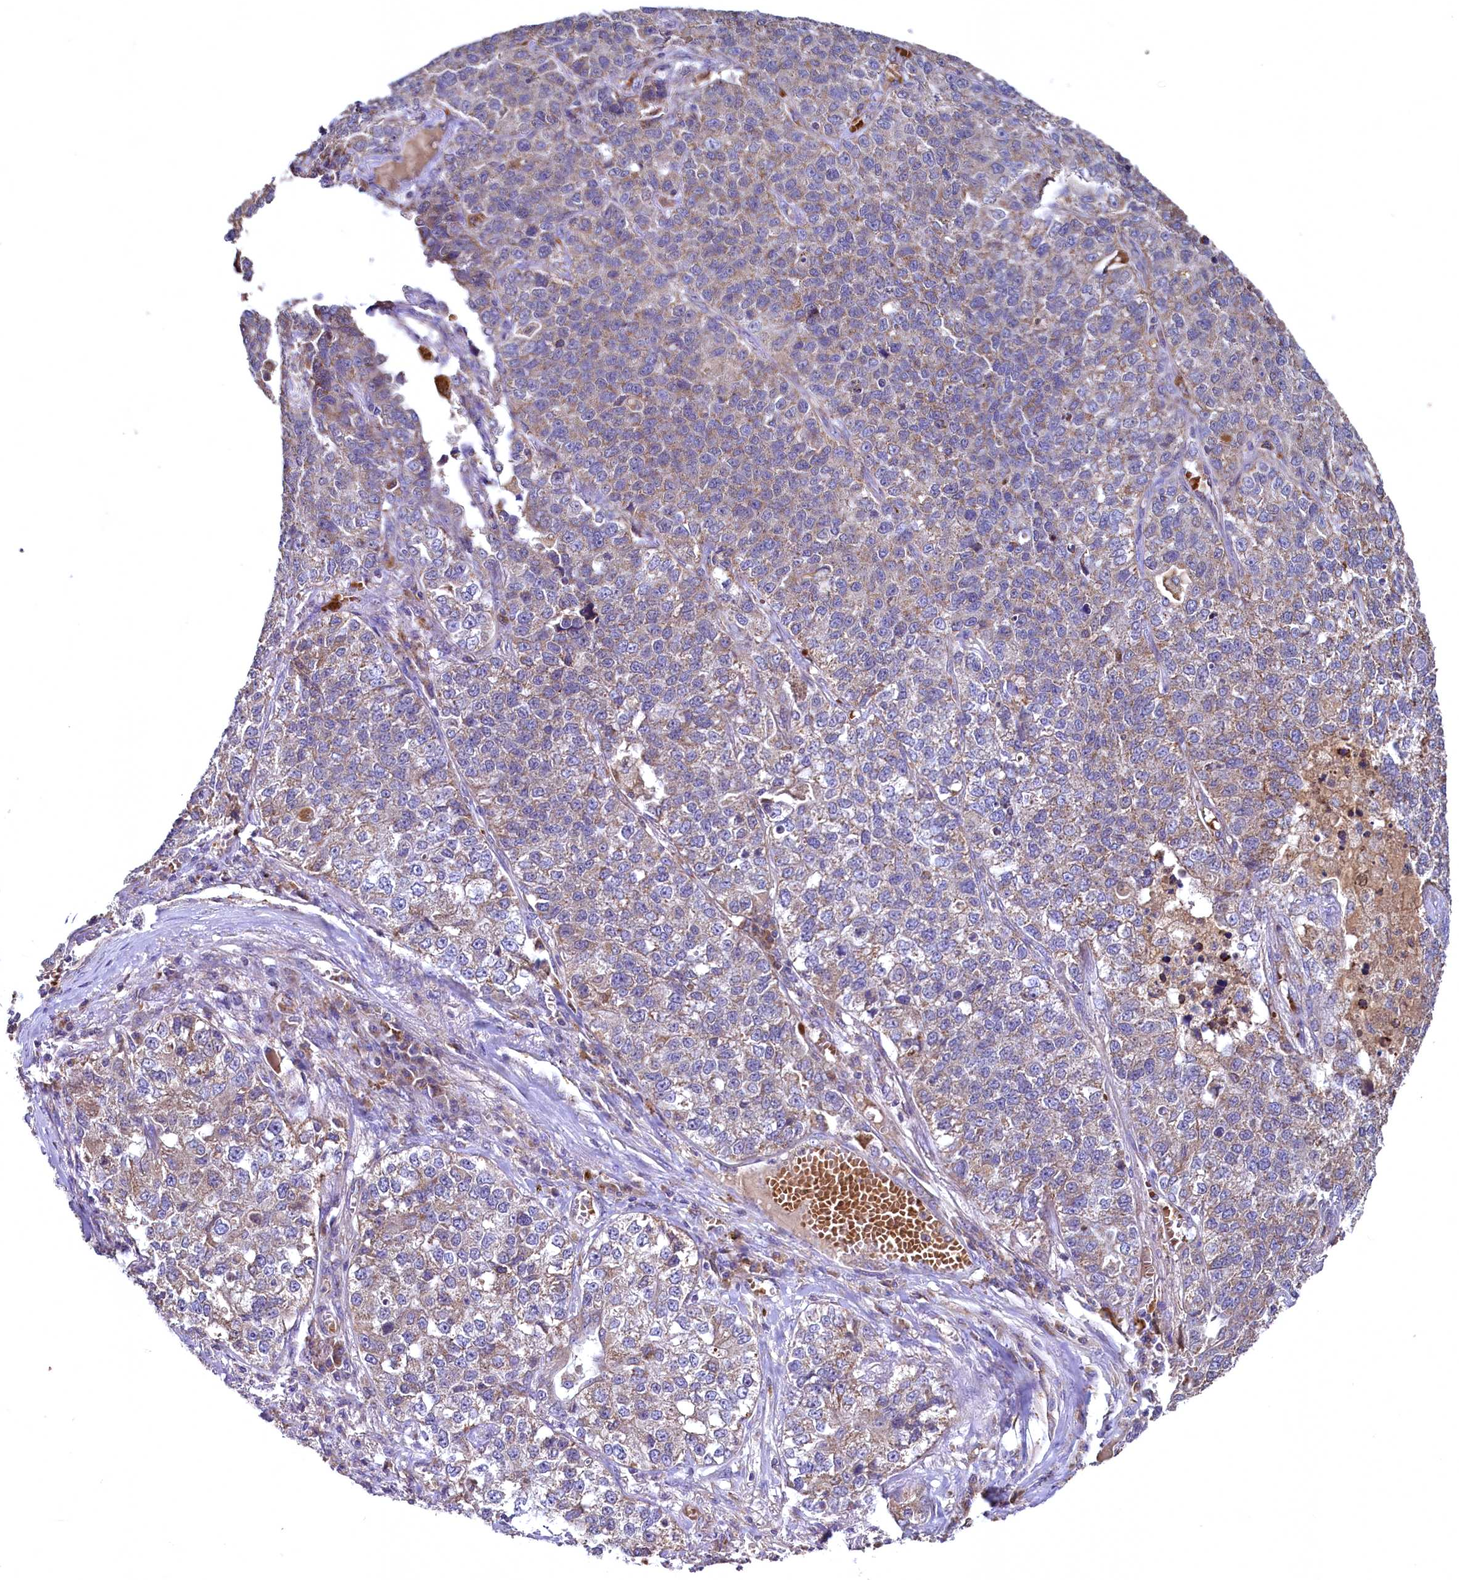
{"staining": {"intensity": "moderate", "quantity": "25%-75%", "location": "cytoplasmic/membranous"}, "tissue": "lung cancer", "cell_type": "Tumor cells", "image_type": "cancer", "snomed": [{"axis": "morphology", "description": "Adenocarcinoma, NOS"}, {"axis": "topography", "description": "Lung"}], "caption": "The image demonstrates immunohistochemical staining of lung cancer (adenocarcinoma). There is moderate cytoplasmic/membranous expression is present in about 25%-75% of tumor cells. (DAB (3,3'-diaminobenzidine) IHC with brightfield microscopy, high magnification).", "gene": "METTL4", "patient": {"sex": "male", "age": 49}}